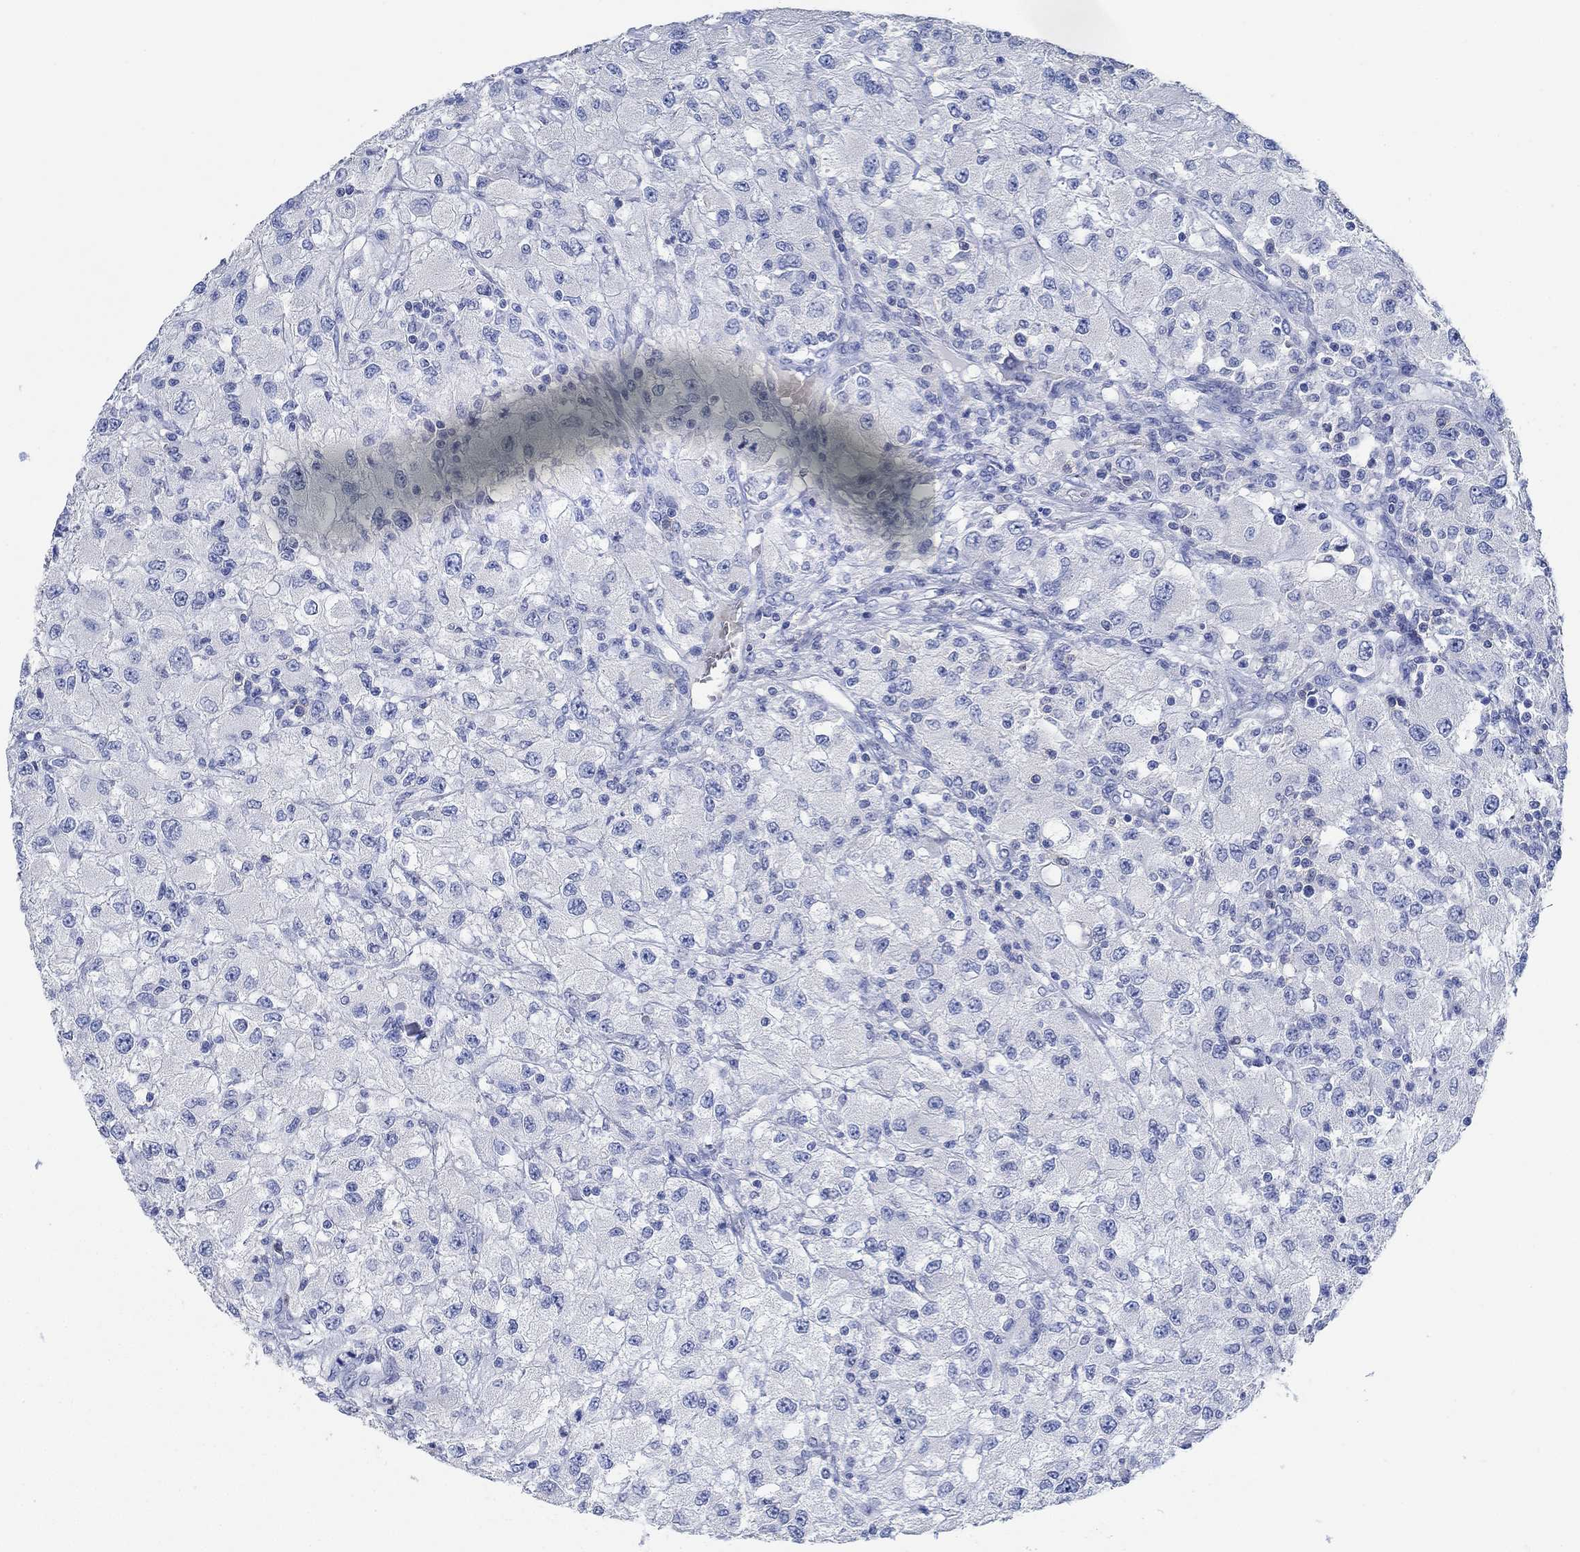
{"staining": {"intensity": "negative", "quantity": "none", "location": "none"}, "tissue": "renal cancer", "cell_type": "Tumor cells", "image_type": "cancer", "snomed": [{"axis": "morphology", "description": "Adenocarcinoma, NOS"}, {"axis": "topography", "description": "Kidney"}], "caption": "A micrograph of adenocarcinoma (renal) stained for a protein reveals no brown staining in tumor cells.", "gene": "PPP1R17", "patient": {"sex": "female", "age": 67}}